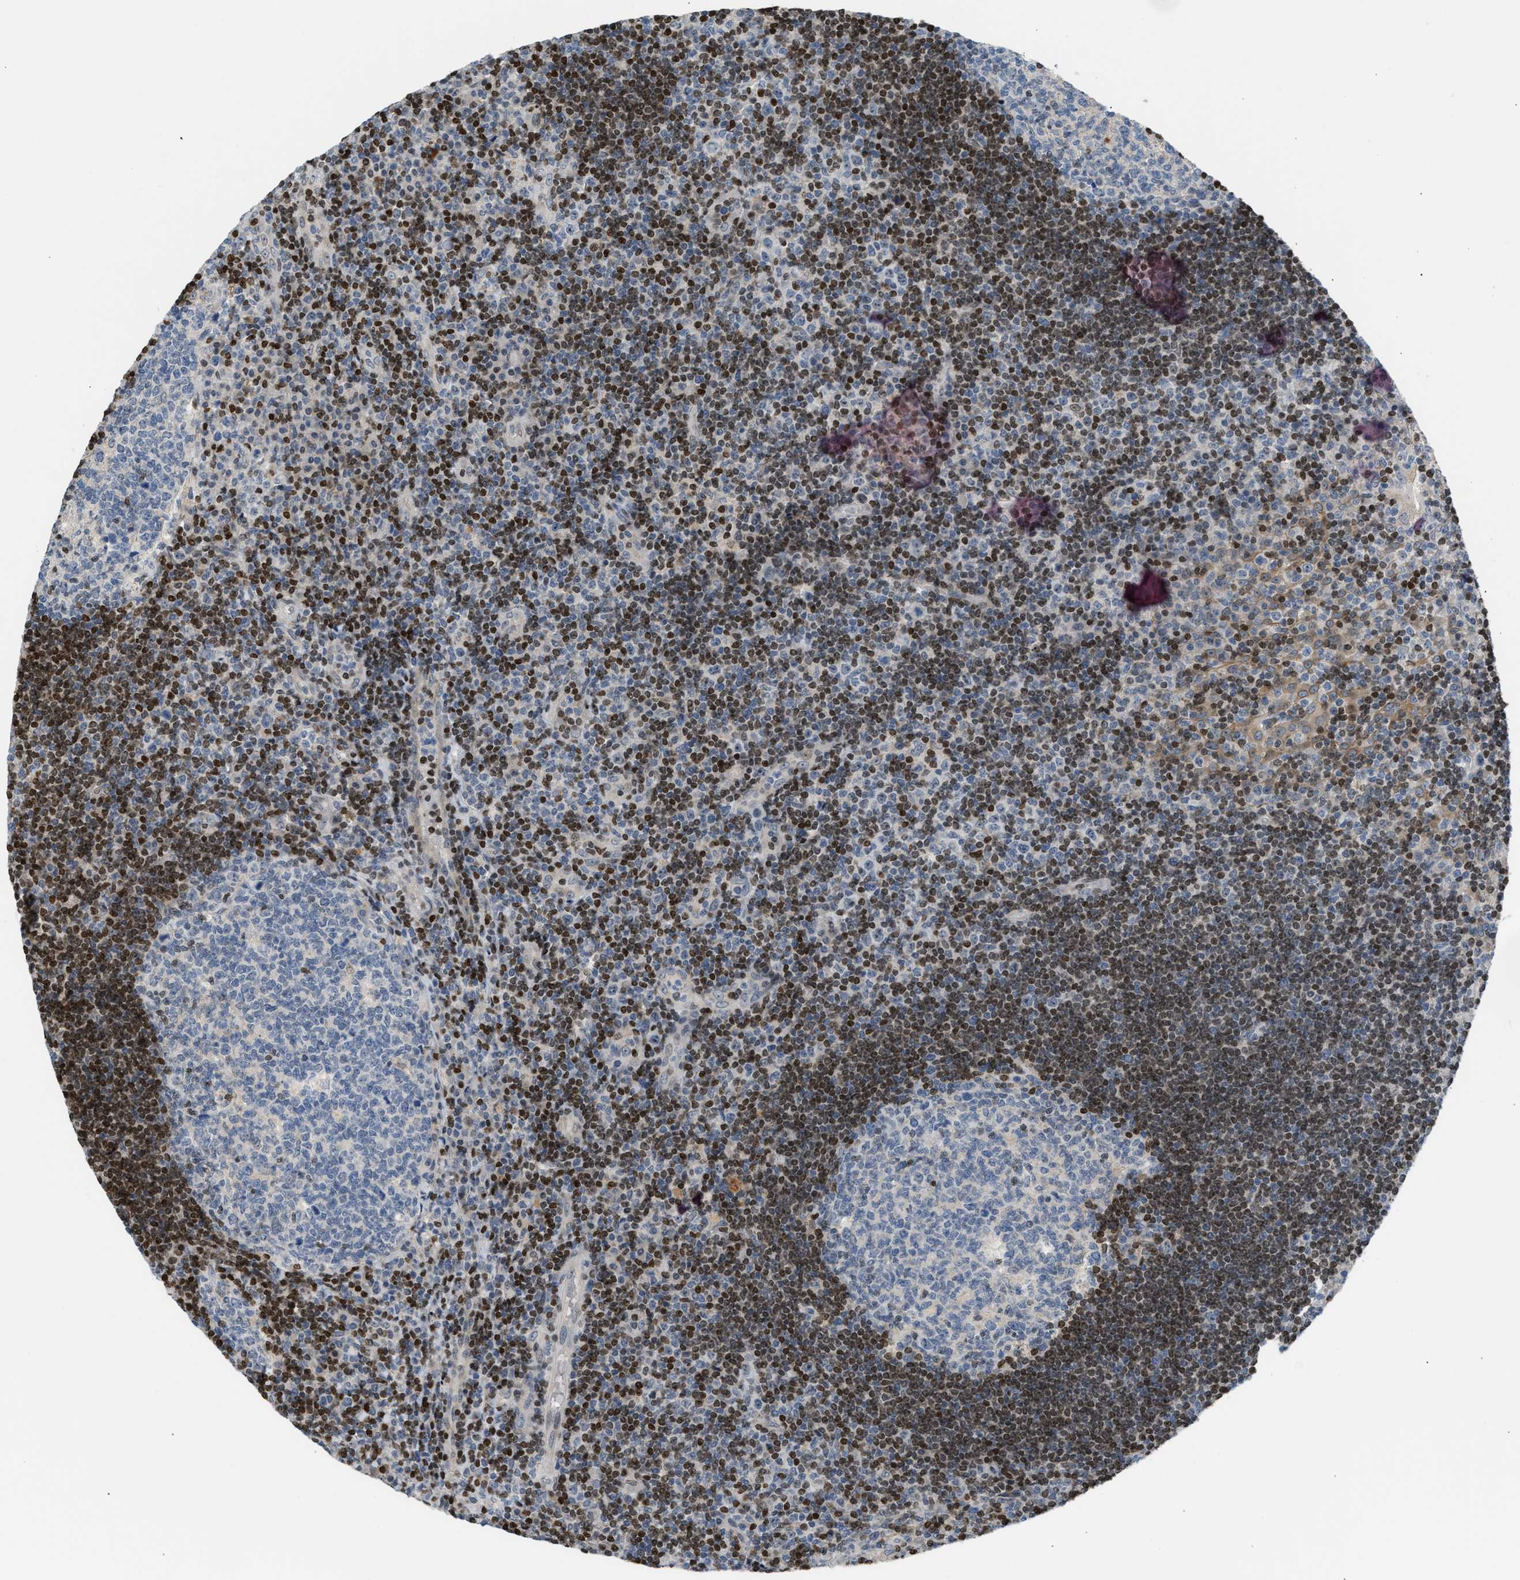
{"staining": {"intensity": "weak", "quantity": "<25%", "location": "nuclear"}, "tissue": "tonsil", "cell_type": "Germinal center cells", "image_type": "normal", "snomed": [{"axis": "morphology", "description": "Normal tissue, NOS"}, {"axis": "topography", "description": "Tonsil"}], "caption": "An image of tonsil stained for a protein shows no brown staining in germinal center cells.", "gene": "NPS", "patient": {"sex": "female", "age": 40}}